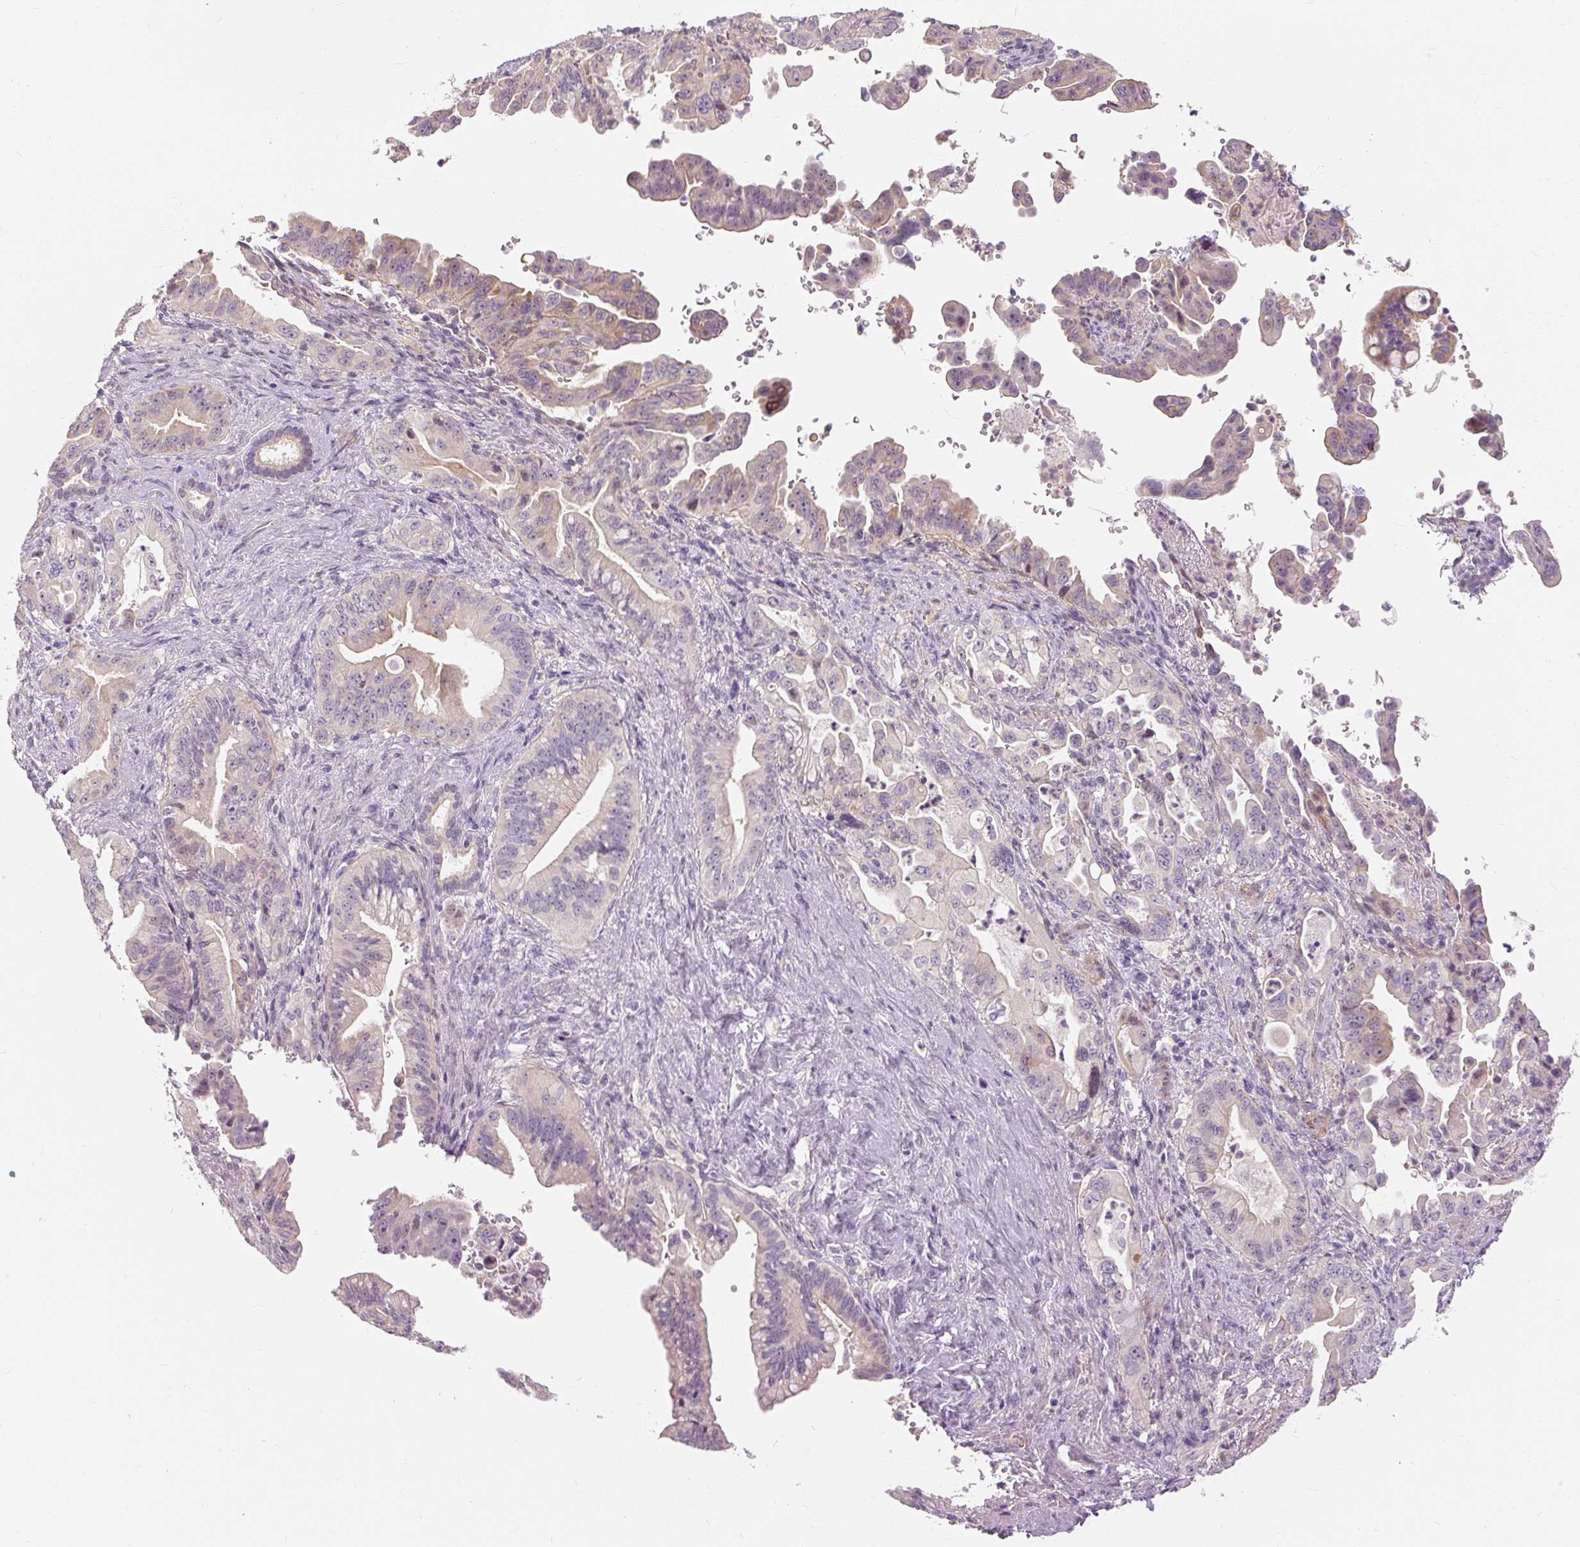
{"staining": {"intensity": "weak", "quantity": "25%-75%", "location": "cytoplasmic/membranous"}, "tissue": "pancreatic cancer", "cell_type": "Tumor cells", "image_type": "cancer", "snomed": [{"axis": "morphology", "description": "Adenocarcinoma, NOS"}, {"axis": "topography", "description": "Pancreas"}], "caption": "Weak cytoplasmic/membranous protein staining is appreciated in about 25%-75% of tumor cells in pancreatic cancer.", "gene": "CAPN3", "patient": {"sex": "male", "age": 70}}